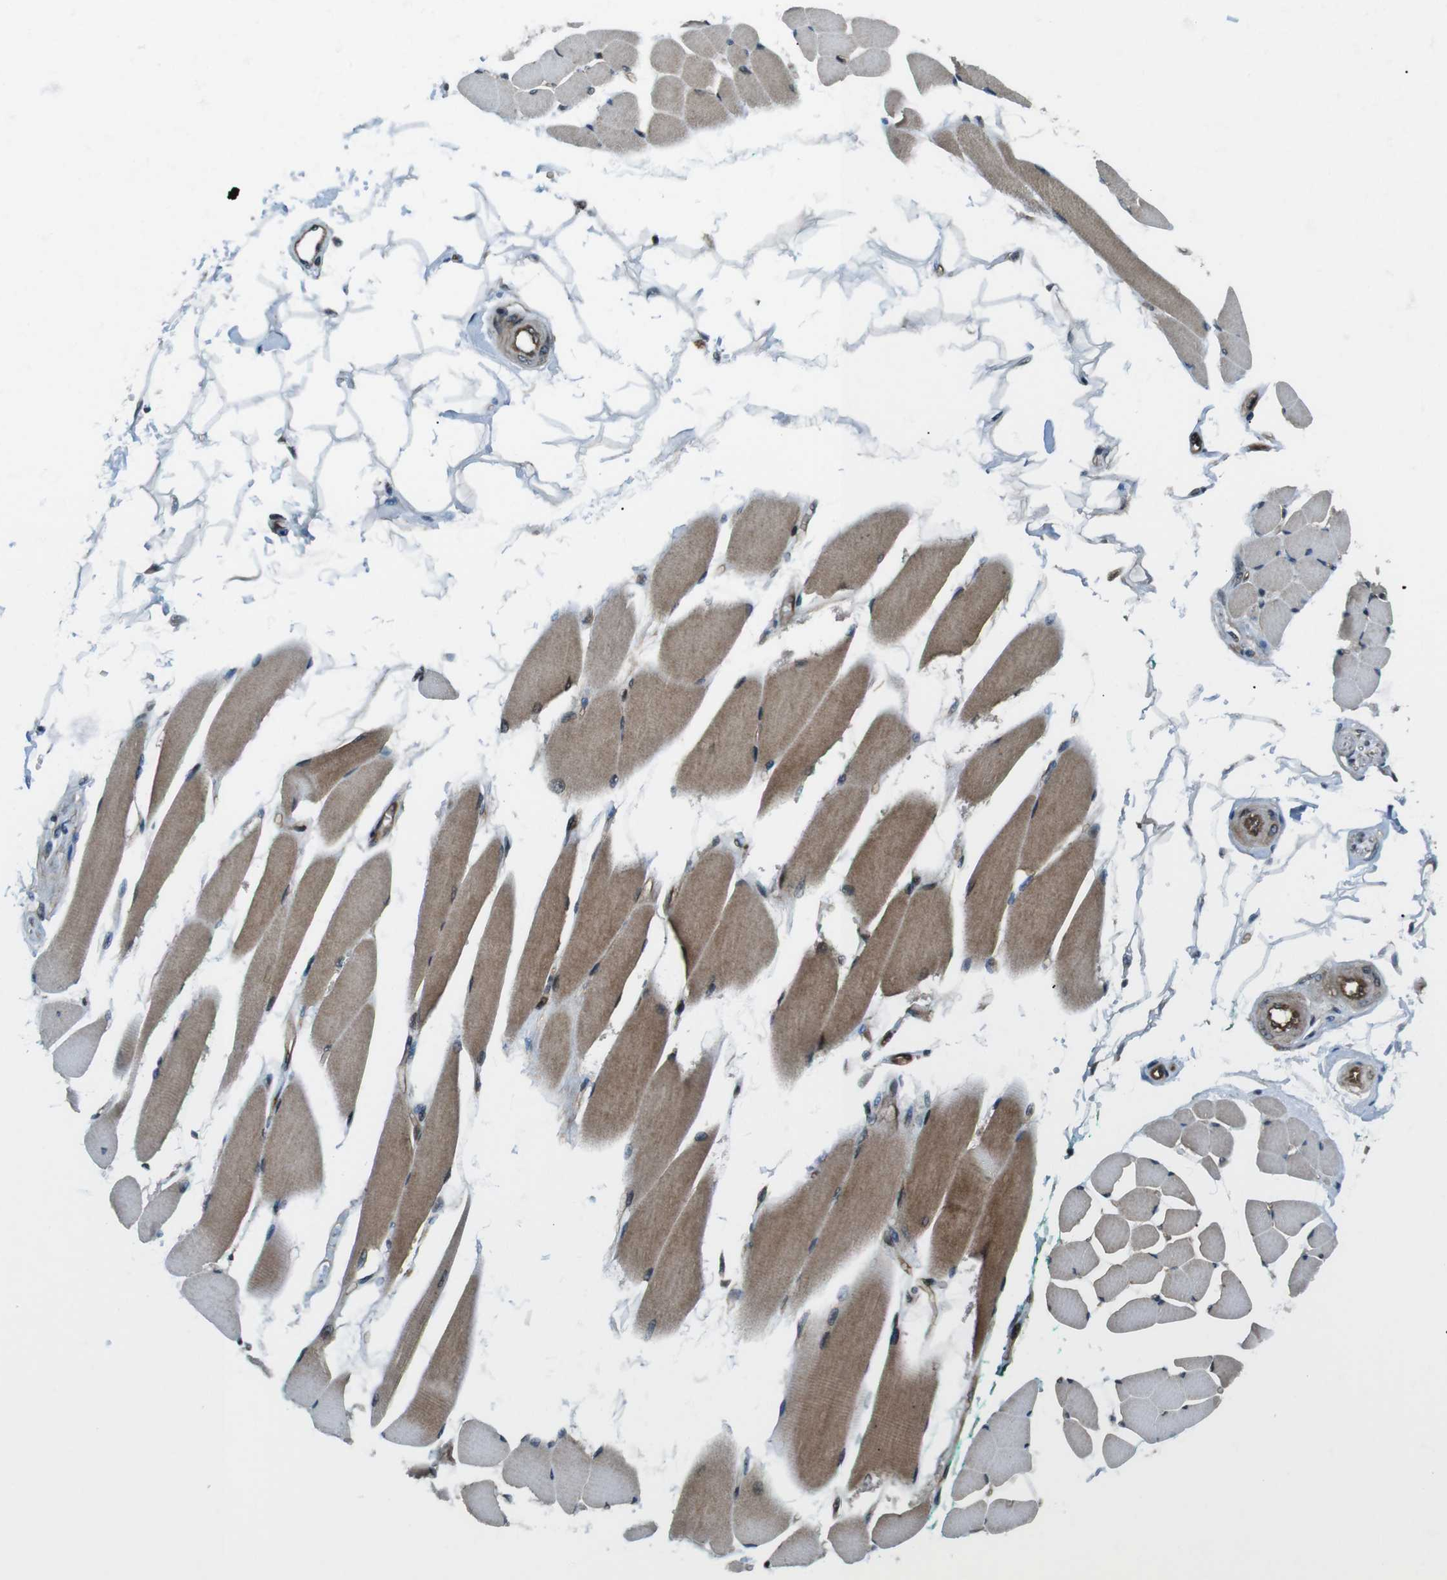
{"staining": {"intensity": "moderate", "quantity": "25%-75%", "location": "cytoplasmic/membranous"}, "tissue": "skeletal muscle", "cell_type": "Myocytes", "image_type": "normal", "snomed": [{"axis": "morphology", "description": "Normal tissue, NOS"}, {"axis": "topography", "description": "Skeletal muscle"}, {"axis": "topography", "description": "Oral tissue"}, {"axis": "topography", "description": "Peripheral nerve tissue"}], "caption": "A photomicrograph of human skeletal muscle stained for a protein displays moderate cytoplasmic/membranous brown staining in myocytes.", "gene": "TIAM2", "patient": {"sex": "female", "age": 84}}